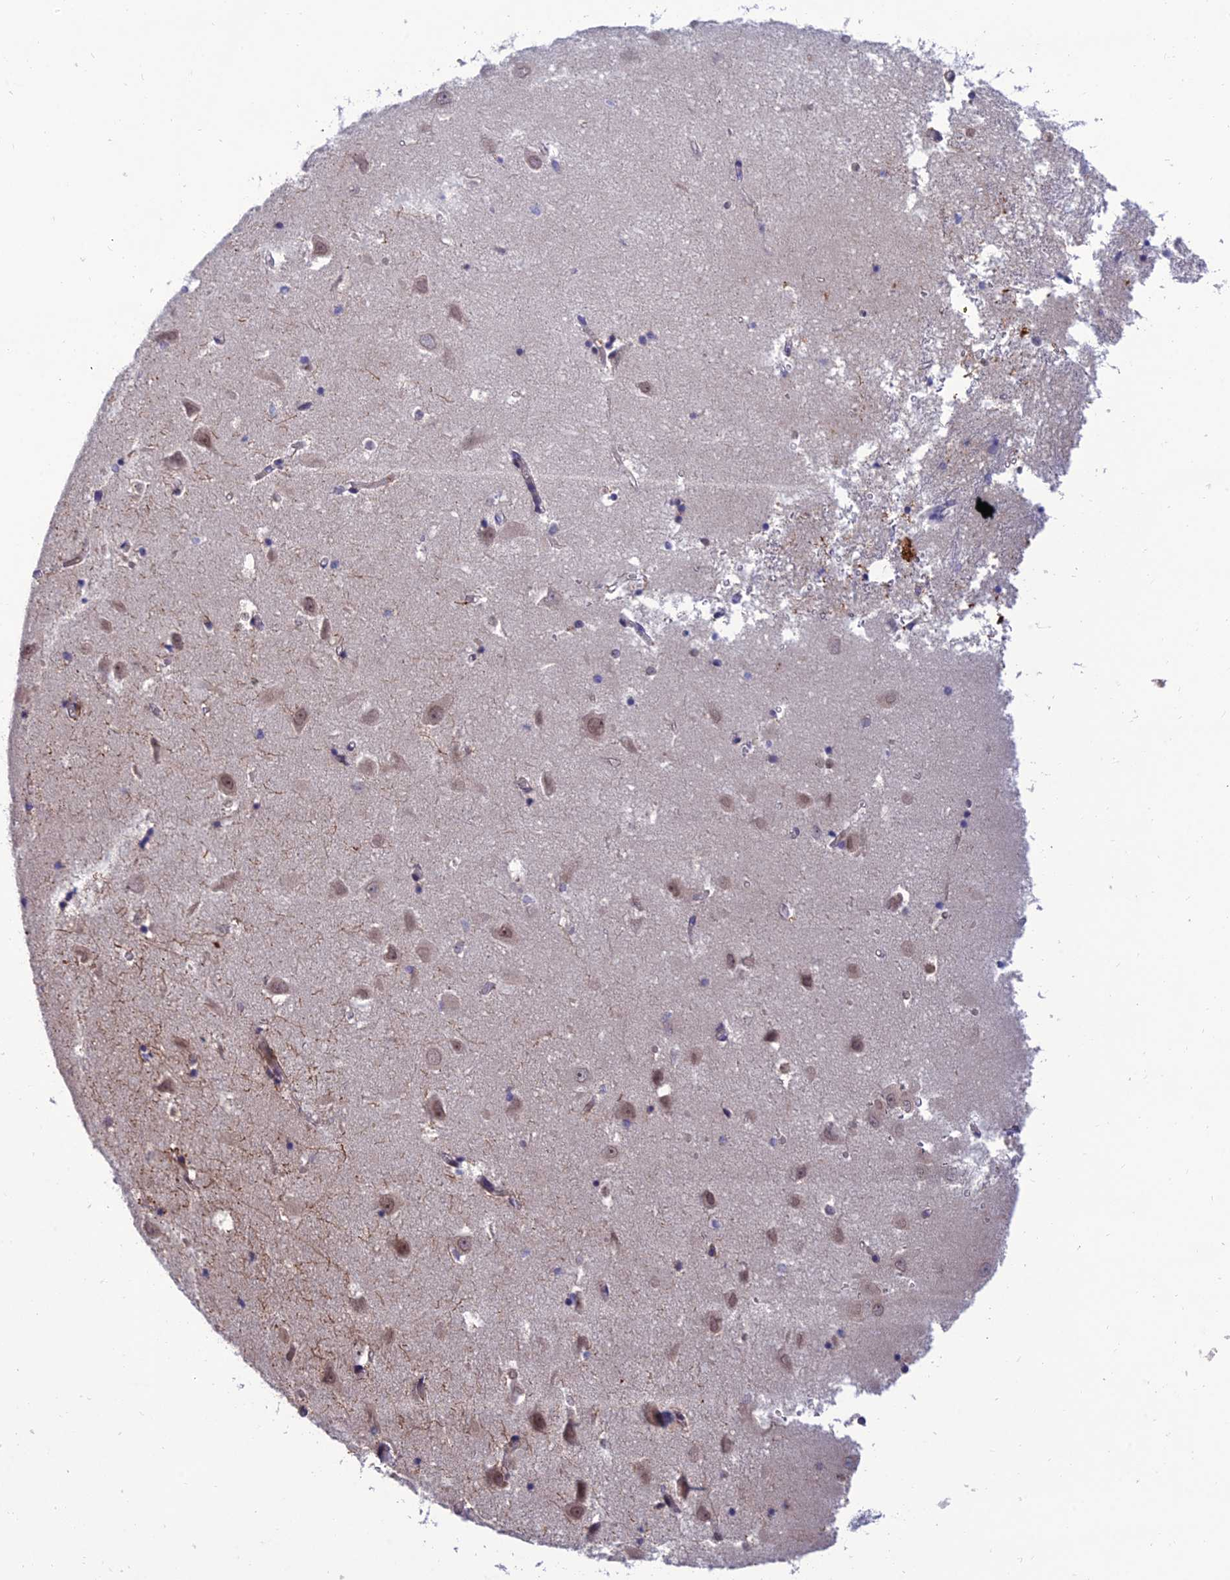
{"staining": {"intensity": "negative", "quantity": "none", "location": "none"}, "tissue": "hippocampus", "cell_type": "Glial cells", "image_type": "normal", "snomed": [{"axis": "morphology", "description": "Normal tissue, NOS"}, {"axis": "topography", "description": "Hippocampus"}], "caption": "Image shows no significant protein expression in glial cells of benign hippocampus. (IHC, brightfield microscopy, high magnification).", "gene": "FAM76A", "patient": {"sex": "male", "age": 70}}